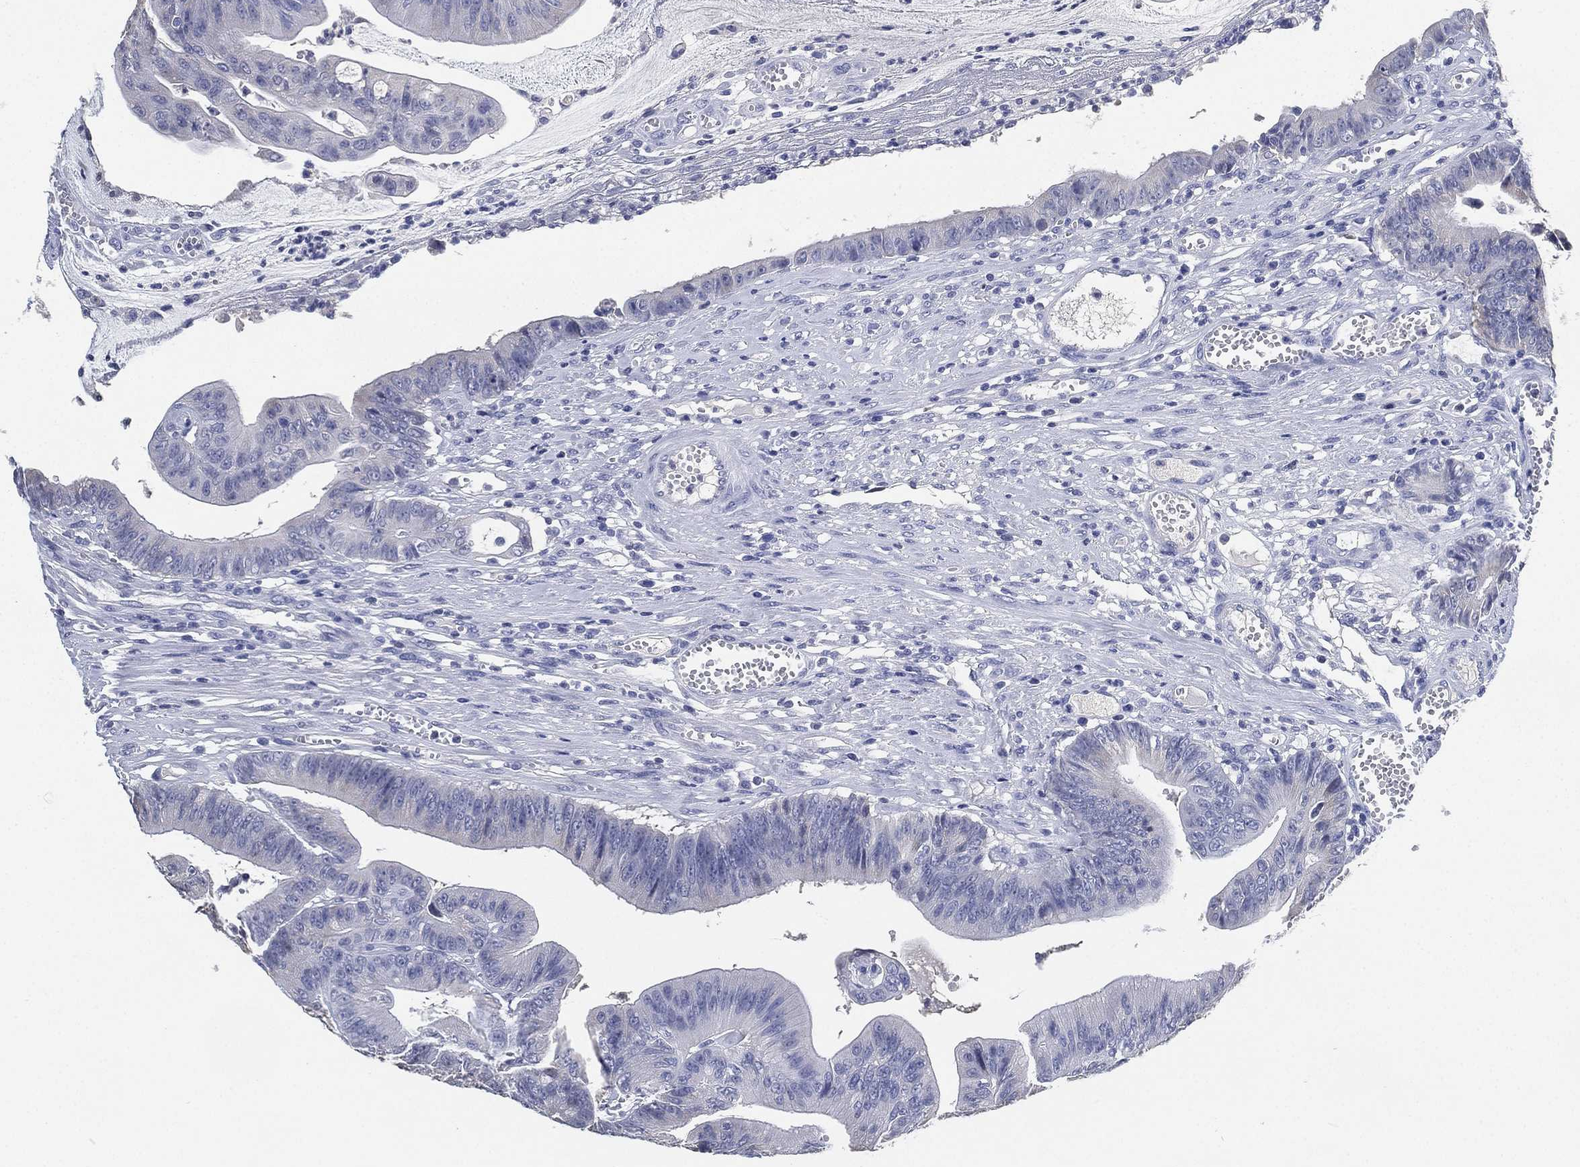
{"staining": {"intensity": "negative", "quantity": "none", "location": "none"}, "tissue": "colorectal cancer", "cell_type": "Tumor cells", "image_type": "cancer", "snomed": [{"axis": "morphology", "description": "Adenocarcinoma, NOS"}, {"axis": "topography", "description": "Colon"}], "caption": "DAB (3,3'-diaminobenzidine) immunohistochemical staining of human colorectal adenocarcinoma exhibits no significant expression in tumor cells.", "gene": "IYD", "patient": {"sex": "female", "age": 69}}